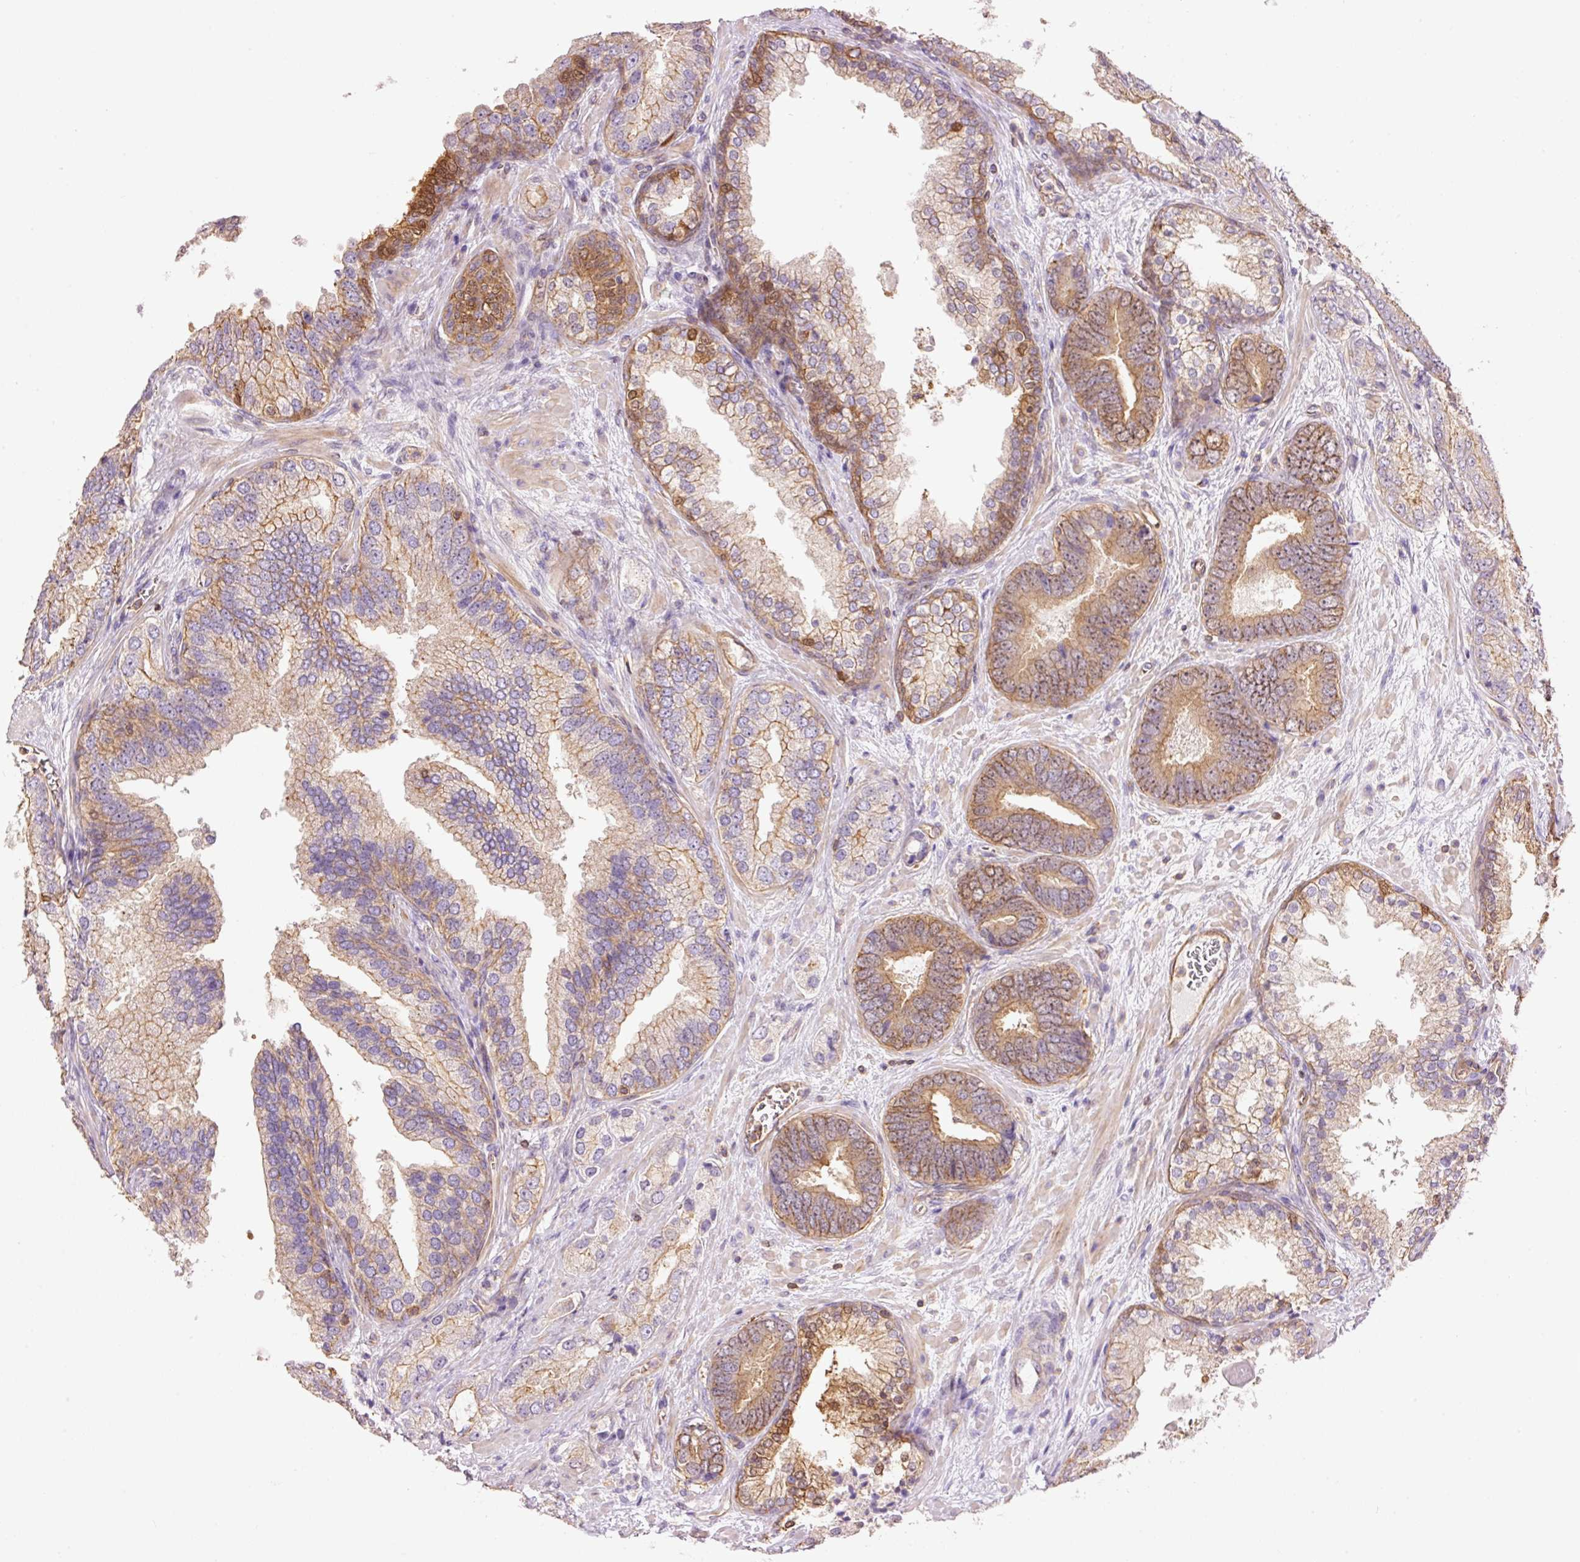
{"staining": {"intensity": "moderate", "quantity": ">75%", "location": "cytoplasmic/membranous,nuclear"}, "tissue": "prostate cancer", "cell_type": "Tumor cells", "image_type": "cancer", "snomed": [{"axis": "morphology", "description": "Adenocarcinoma, High grade"}, {"axis": "topography", "description": "Prostate"}], "caption": "Tumor cells reveal moderate cytoplasmic/membranous and nuclear staining in about >75% of cells in high-grade adenocarcinoma (prostate).", "gene": "PPP1R1B", "patient": {"sex": "male", "age": 63}}